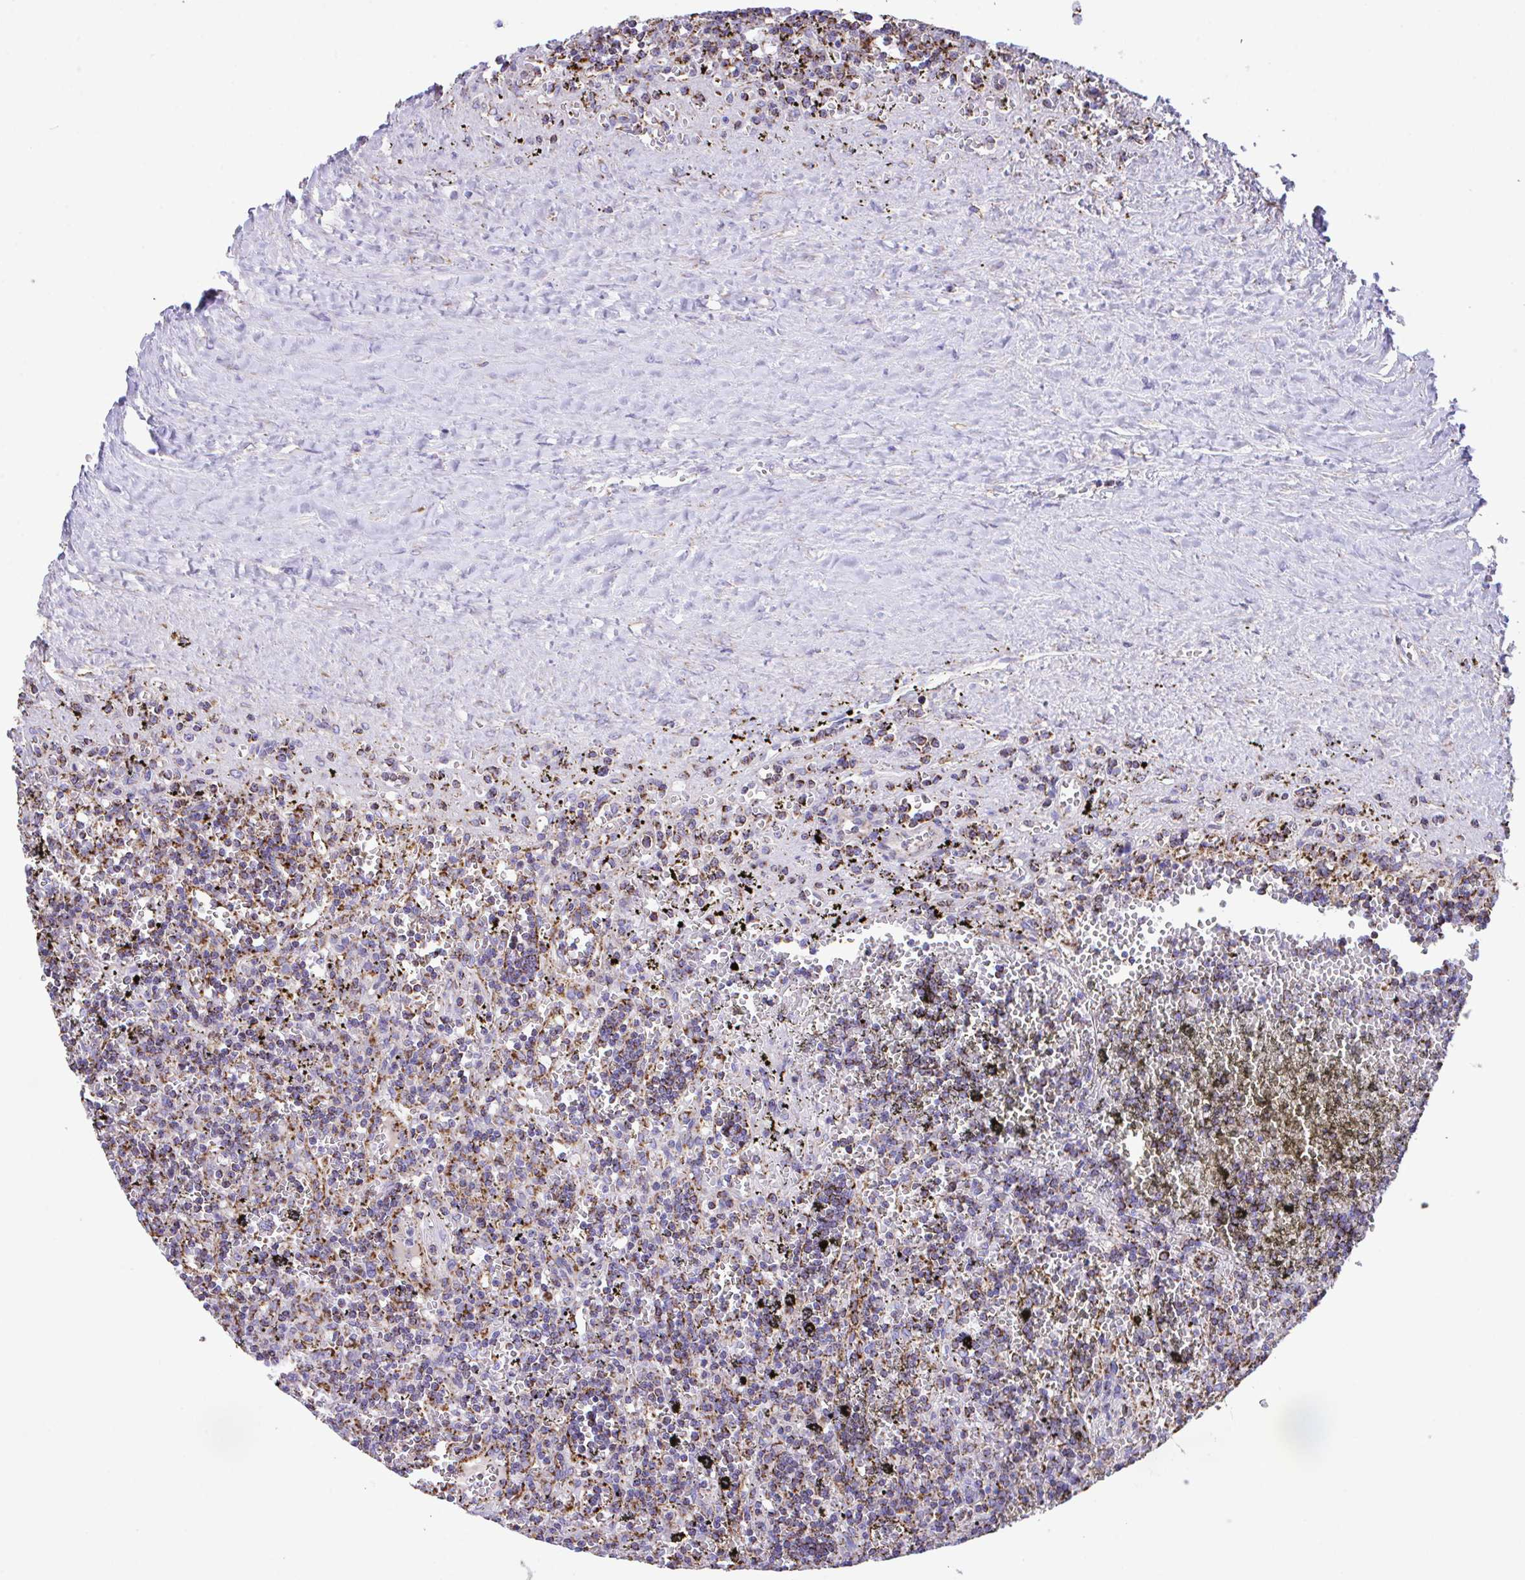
{"staining": {"intensity": "moderate", "quantity": "25%-75%", "location": "cytoplasmic/membranous"}, "tissue": "lymphoma", "cell_type": "Tumor cells", "image_type": "cancer", "snomed": [{"axis": "morphology", "description": "Malignant lymphoma, non-Hodgkin's type, Low grade"}, {"axis": "topography", "description": "Spleen"}], "caption": "IHC staining of lymphoma, which shows medium levels of moderate cytoplasmic/membranous positivity in about 25%-75% of tumor cells indicating moderate cytoplasmic/membranous protein staining. The staining was performed using DAB (brown) for protein detection and nuclei were counterstained in hematoxylin (blue).", "gene": "PCMTD2", "patient": {"sex": "male", "age": 60}}